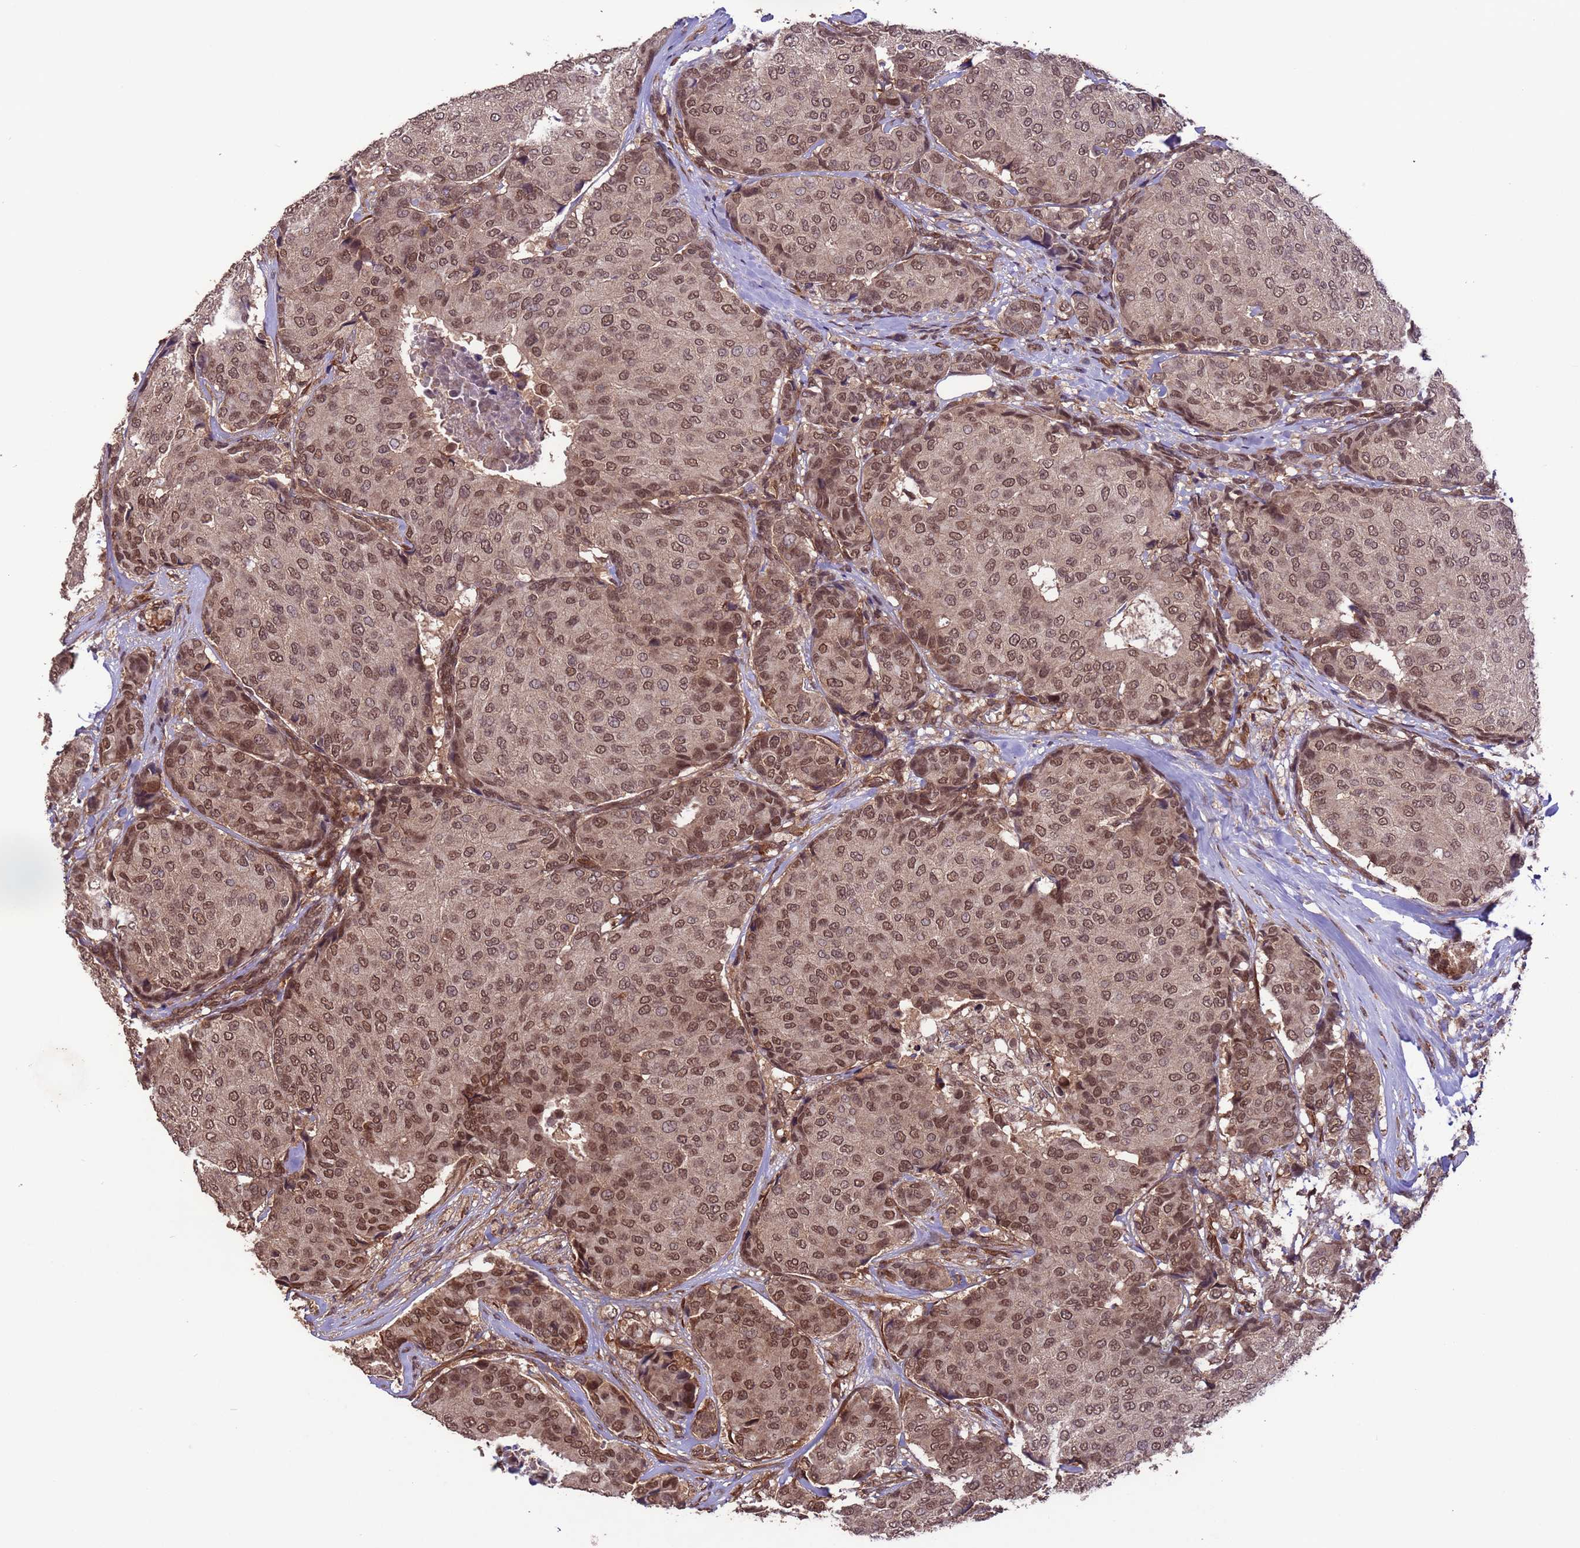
{"staining": {"intensity": "moderate", "quantity": ">75%", "location": "nuclear"}, "tissue": "breast cancer", "cell_type": "Tumor cells", "image_type": "cancer", "snomed": [{"axis": "morphology", "description": "Duct carcinoma"}, {"axis": "topography", "description": "Breast"}], "caption": "Immunohistochemistry histopathology image of neoplastic tissue: breast cancer (invasive ductal carcinoma) stained using immunohistochemistry (IHC) displays medium levels of moderate protein expression localized specifically in the nuclear of tumor cells, appearing as a nuclear brown color.", "gene": "VSTM4", "patient": {"sex": "female", "age": 75}}